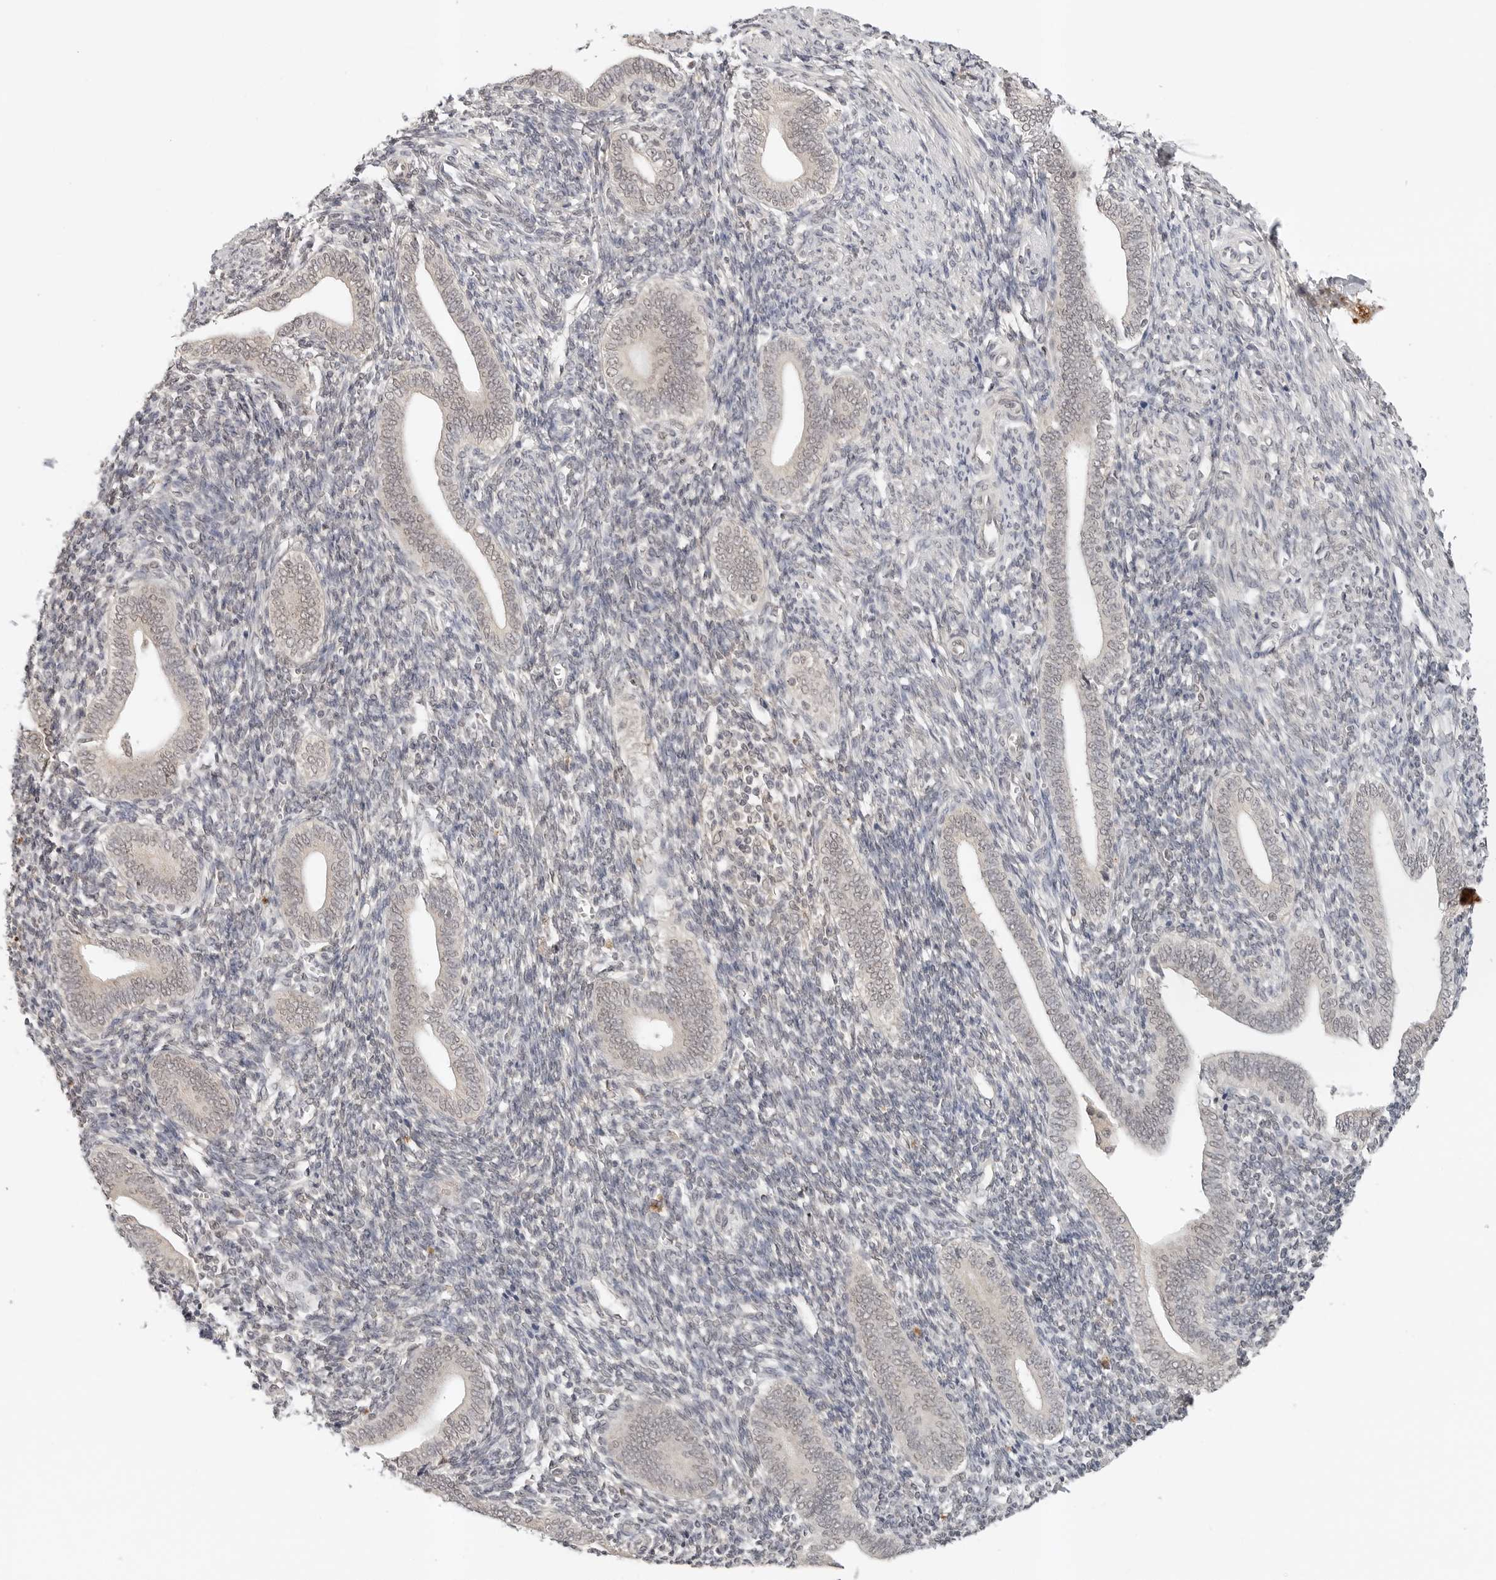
{"staining": {"intensity": "negative", "quantity": "none", "location": "none"}, "tissue": "endometrium", "cell_type": "Cells in endometrial stroma", "image_type": "normal", "snomed": [{"axis": "morphology", "description": "Normal tissue, NOS"}, {"axis": "topography", "description": "Uterus"}, {"axis": "topography", "description": "Endometrium"}], "caption": "Immunohistochemistry micrograph of normal endometrium: endometrium stained with DAB shows no significant protein expression in cells in endometrial stroma.", "gene": "IL24", "patient": {"sex": "female", "age": 33}}